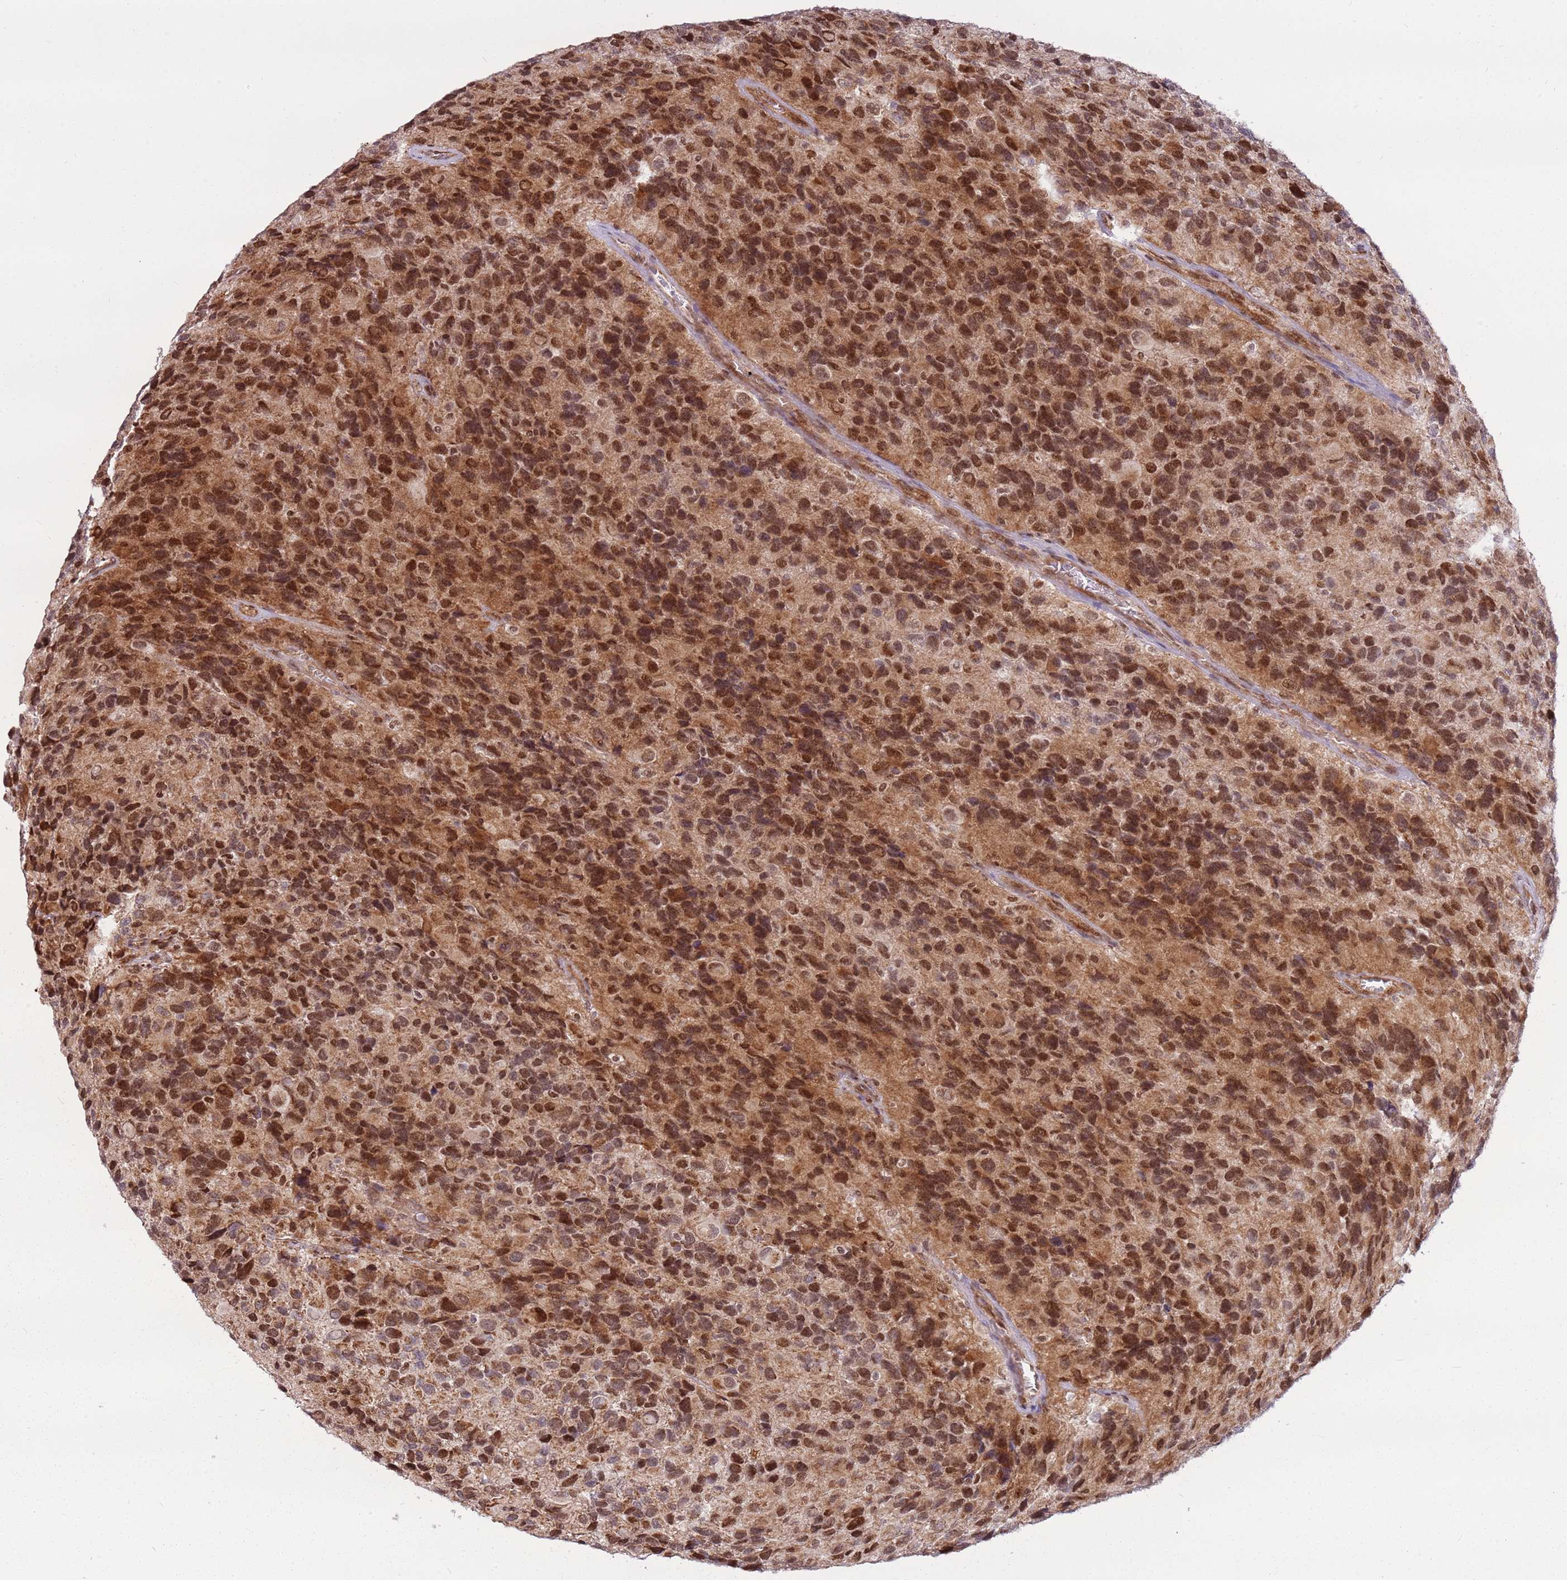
{"staining": {"intensity": "strong", "quantity": "25%-75%", "location": "nuclear"}, "tissue": "glioma", "cell_type": "Tumor cells", "image_type": "cancer", "snomed": [{"axis": "morphology", "description": "Glioma, malignant, High grade"}, {"axis": "topography", "description": "Brain"}], "caption": "Approximately 25%-75% of tumor cells in malignant glioma (high-grade) exhibit strong nuclear protein staining as visualized by brown immunohistochemical staining.", "gene": "PCTP", "patient": {"sex": "male", "age": 77}}